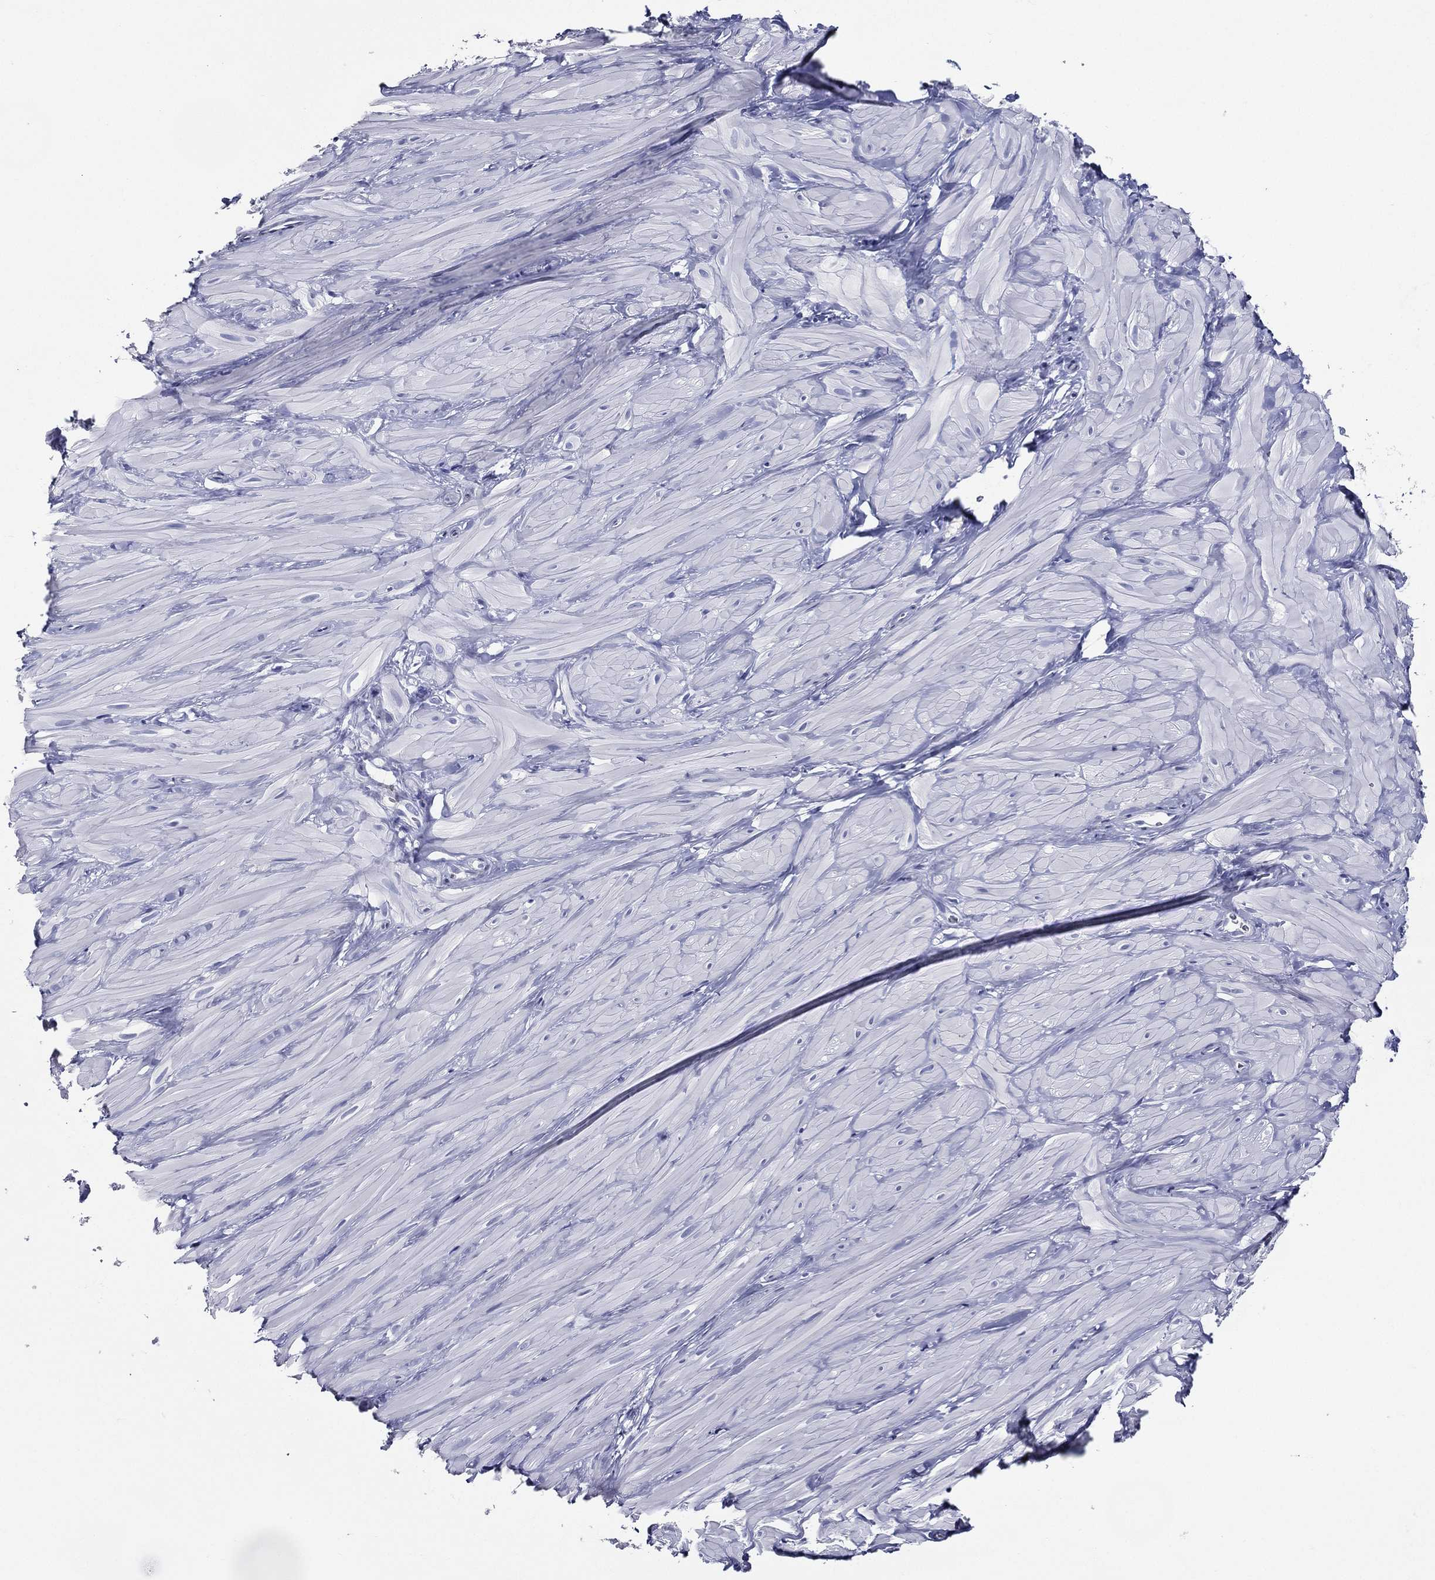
{"staining": {"intensity": "negative", "quantity": "none", "location": "none"}, "tissue": "soft tissue", "cell_type": "Fibroblasts", "image_type": "normal", "snomed": [{"axis": "morphology", "description": "Normal tissue, NOS"}, {"axis": "topography", "description": "Smooth muscle"}, {"axis": "topography", "description": "Peripheral nerve tissue"}], "caption": "Photomicrograph shows no significant protein expression in fibroblasts of normal soft tissue.", "gene": "ACE2", "patient": {"sex": "male", "age": 22}}